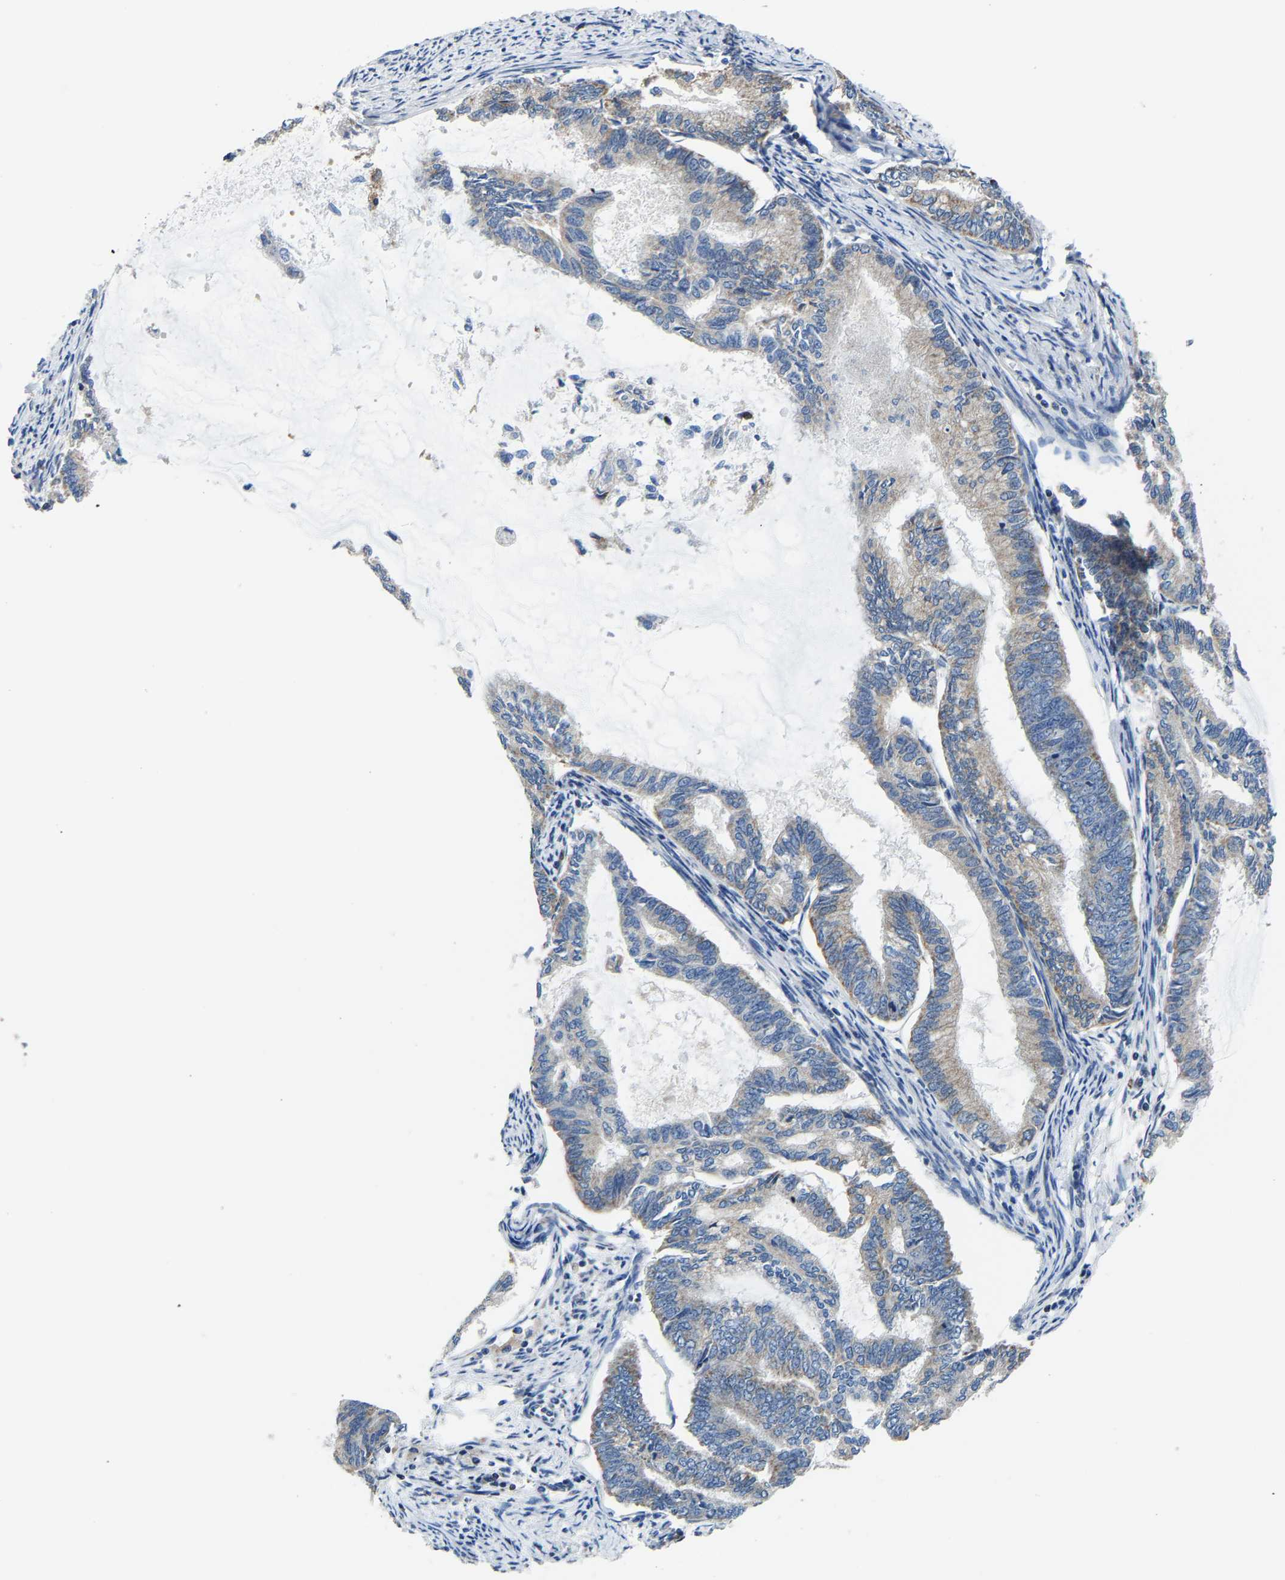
{"staining": {"intensity": "weak", "quantity": "<25%", "location": "cytoplasmic/membranous"}, "tissue": "endometrial cancer", "cell_type": "Tumor cells", "image_type": "cancer", "snomed": [{"axis": "morphology", "description": "Adenocarcinoma, NOS"}, {"axis": "topography", "description": "Endometrium"}], "caption": "Immunohistochemistry (IHC) image of endometrial adenocarcinoma stained for a protein (brown), which shows no positivity in tumor cells. Brightfield microscopy of immunohistochemistry stained with DAB (brown) and hematoxylin (blue), captured at high magnification.", "gene": "AGK", "patient": {"sex": "female", "age": 86}}